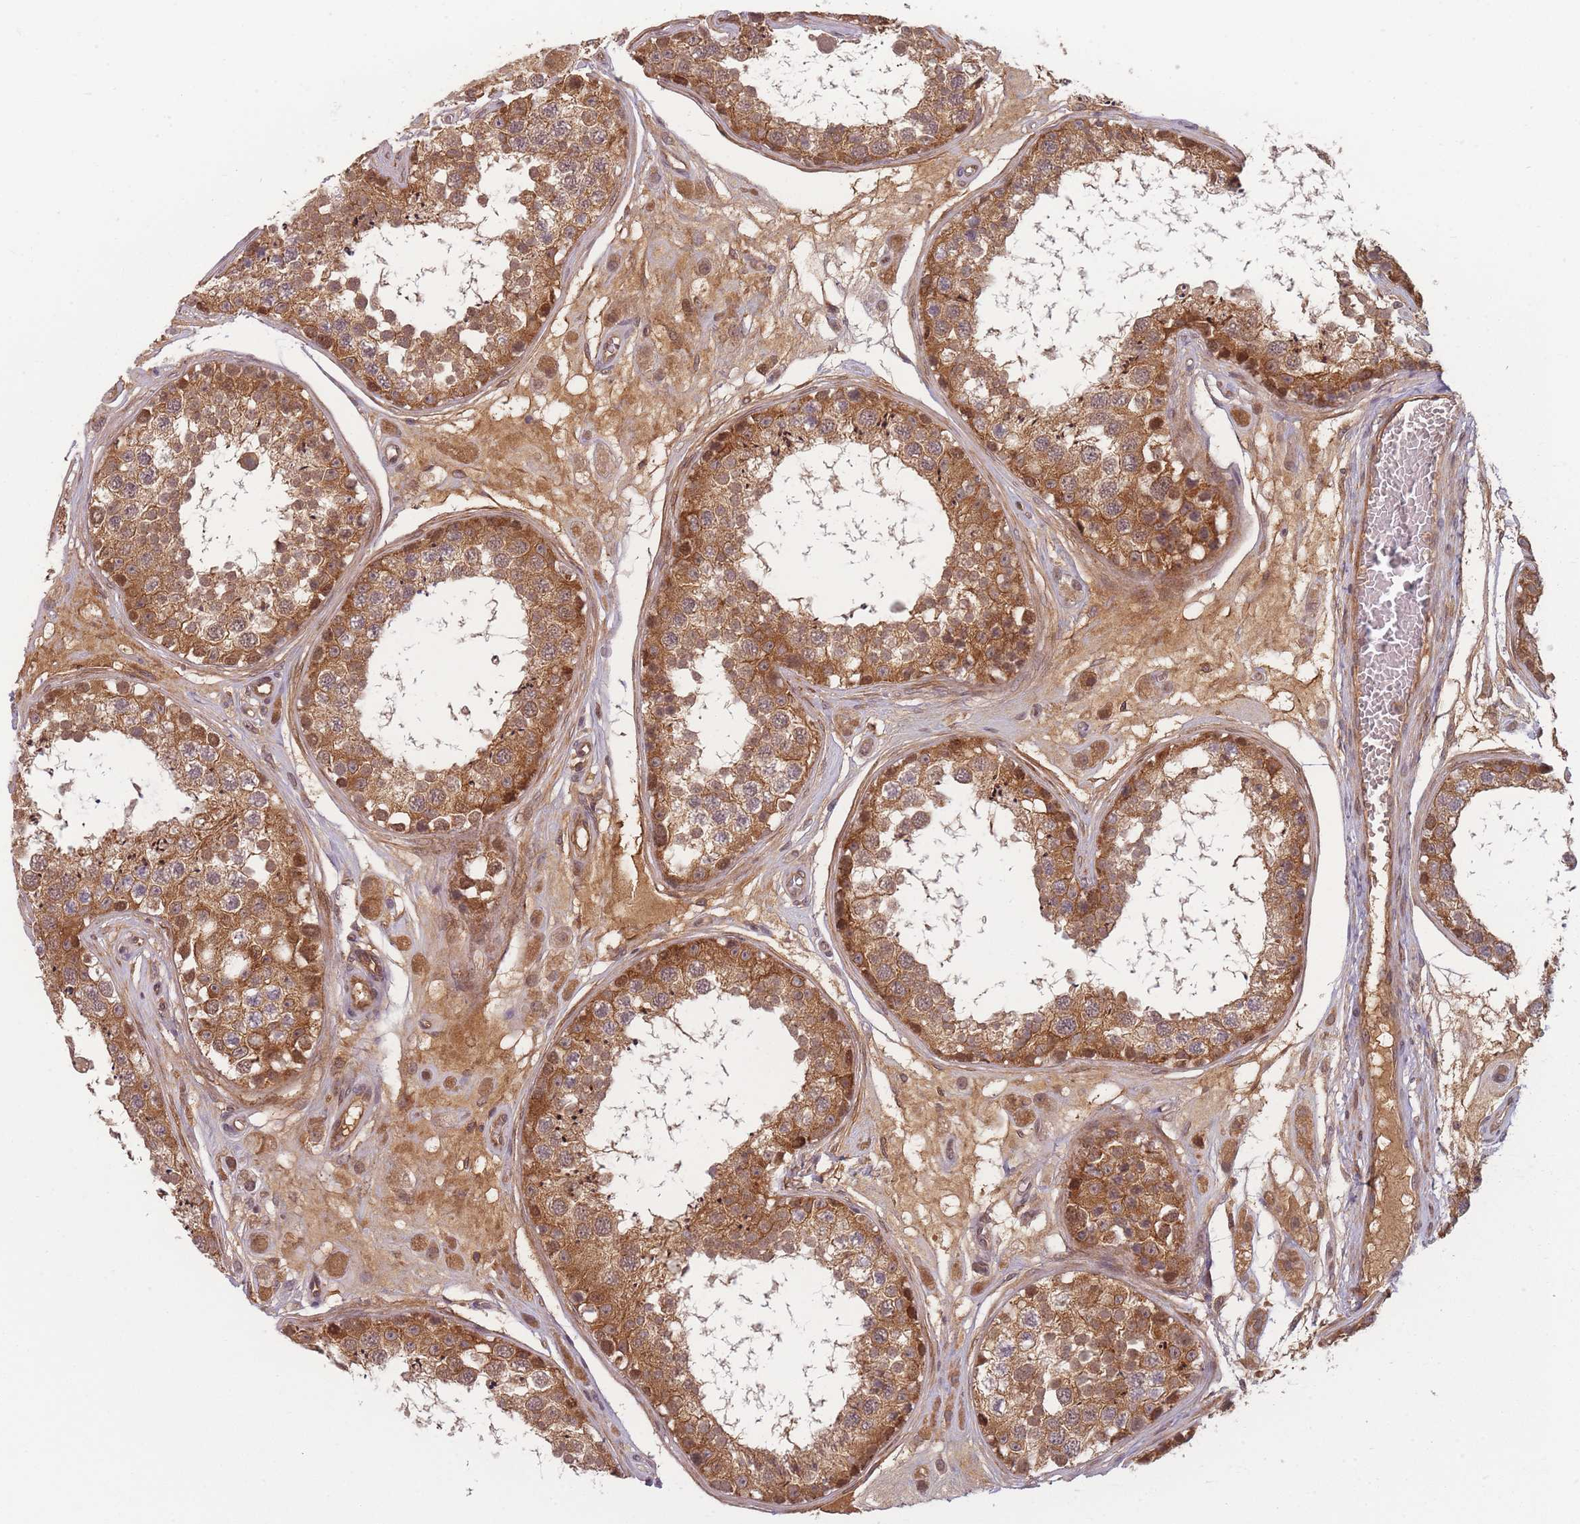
{"staining": {"intensity": "moderate", "quantity": ">75%", "location": "cytoplasmic/membranous"}, "tissue": "testis", "cell_type": "Cells in seminiferous ducts", "image_type": "normal", "snomed": [{"axis": "morphology", "description": "Normal tissue, NOS"}, {"axis": "topography", "description": "Testis"}], "caption": "Testis stained for a protein exhibits moderate cytoplasmic/membranous positivity in cells in seminiferous ducts.", "gene": "FAM153A", "patient": {"sex": "male", "age": 25}}